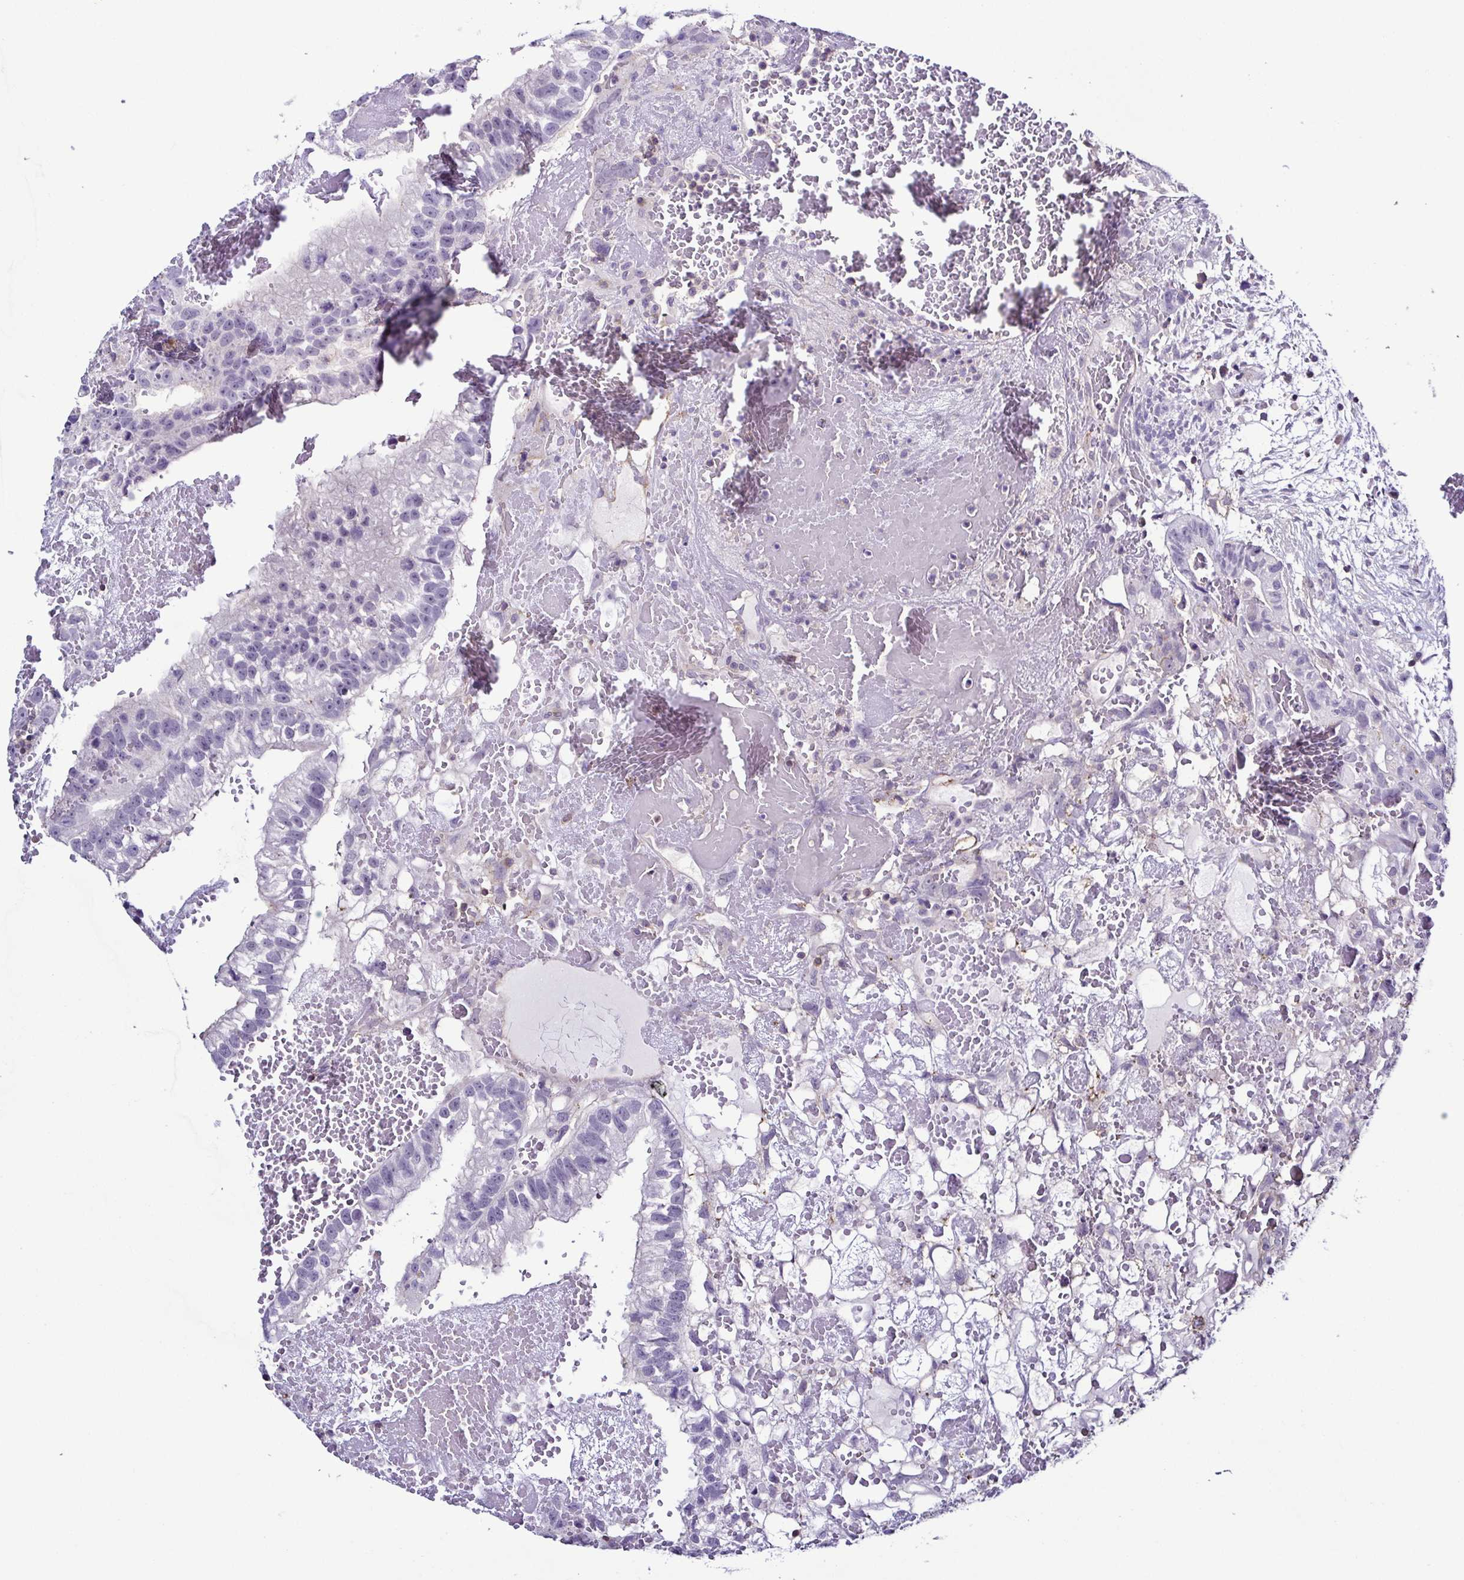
{"staining": {"intensity": "negative", "quantity": "none", "location": "none"}, "tissue": "testis cancer", "cell_type": "Tumor cells", "image_type": "cancer", "snomed": [{"axis": "morphology", "description": "Normal tissue, NOS"}, {"axis": "morphology", "description": "Carcinoma, Embryonal, NOS"}, {"axis": "topography", "description": "Testis"}], "caption": "Tumor cells show no significant staining in testis cancer (embryonal carcinoma).", "gene": "TNNT2", "patient": {"sex": "male", "age": 32}}